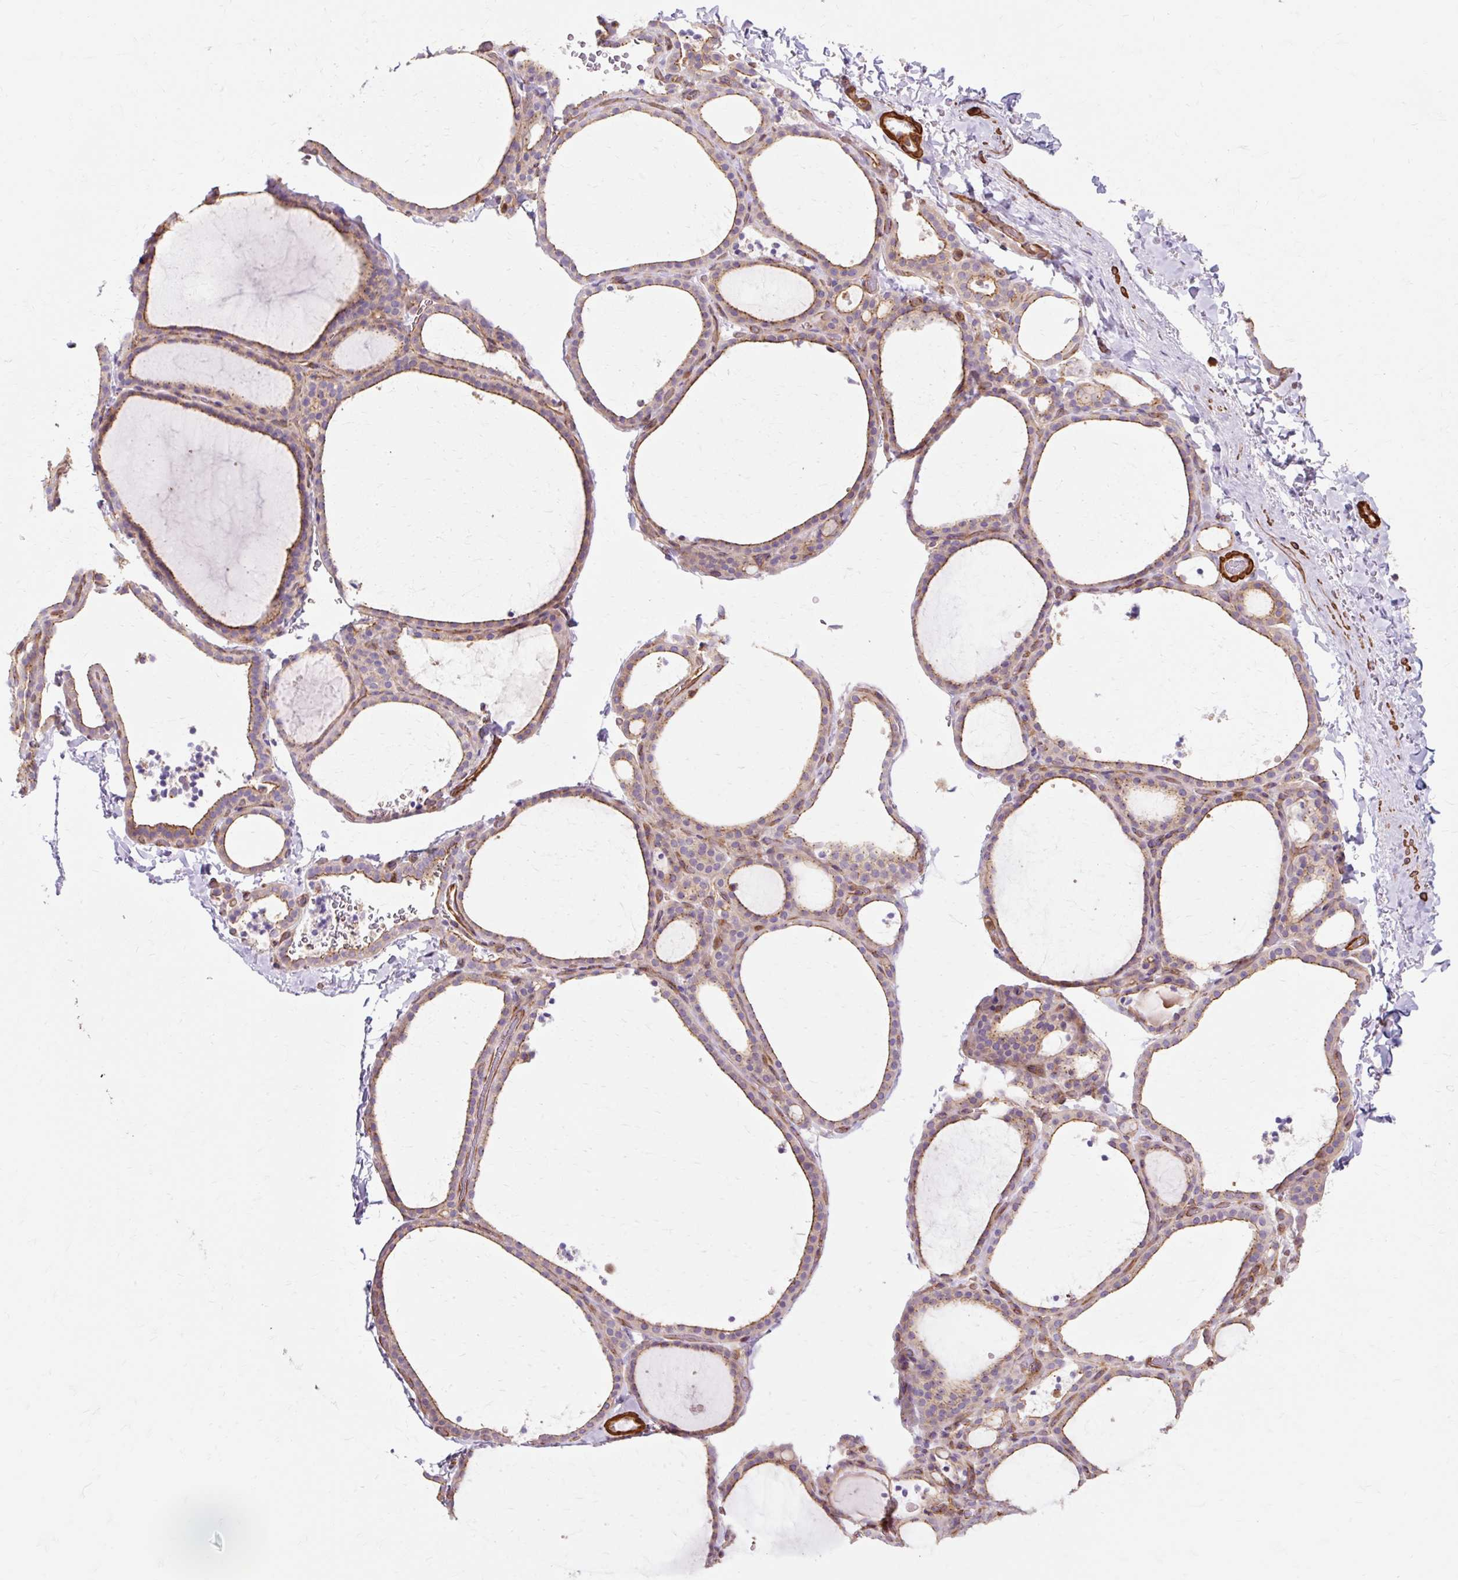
{"staining": {"intensity": "moderate", "quantity": "25%-75%", "location": "cytoplasmic/membranous"}, "tissue": "thyroid gland", "cell_type": "Glandular cells", "image_type": "normal", "snomed": [{"axis": "morphology", "description": "Normal tissue, NOS"}, {"axis": "topography", "description": "Thyroid gland"}], "caption": "There is medium levels of moderate cytoplasmic/membranous positivity in glandular cells of unremarkable thyroid gland, as demonstrated by immunohistochemical staining (brown color).", "gene": "TBC1D2B", "patient": {"sex": "female", "age": 22}}